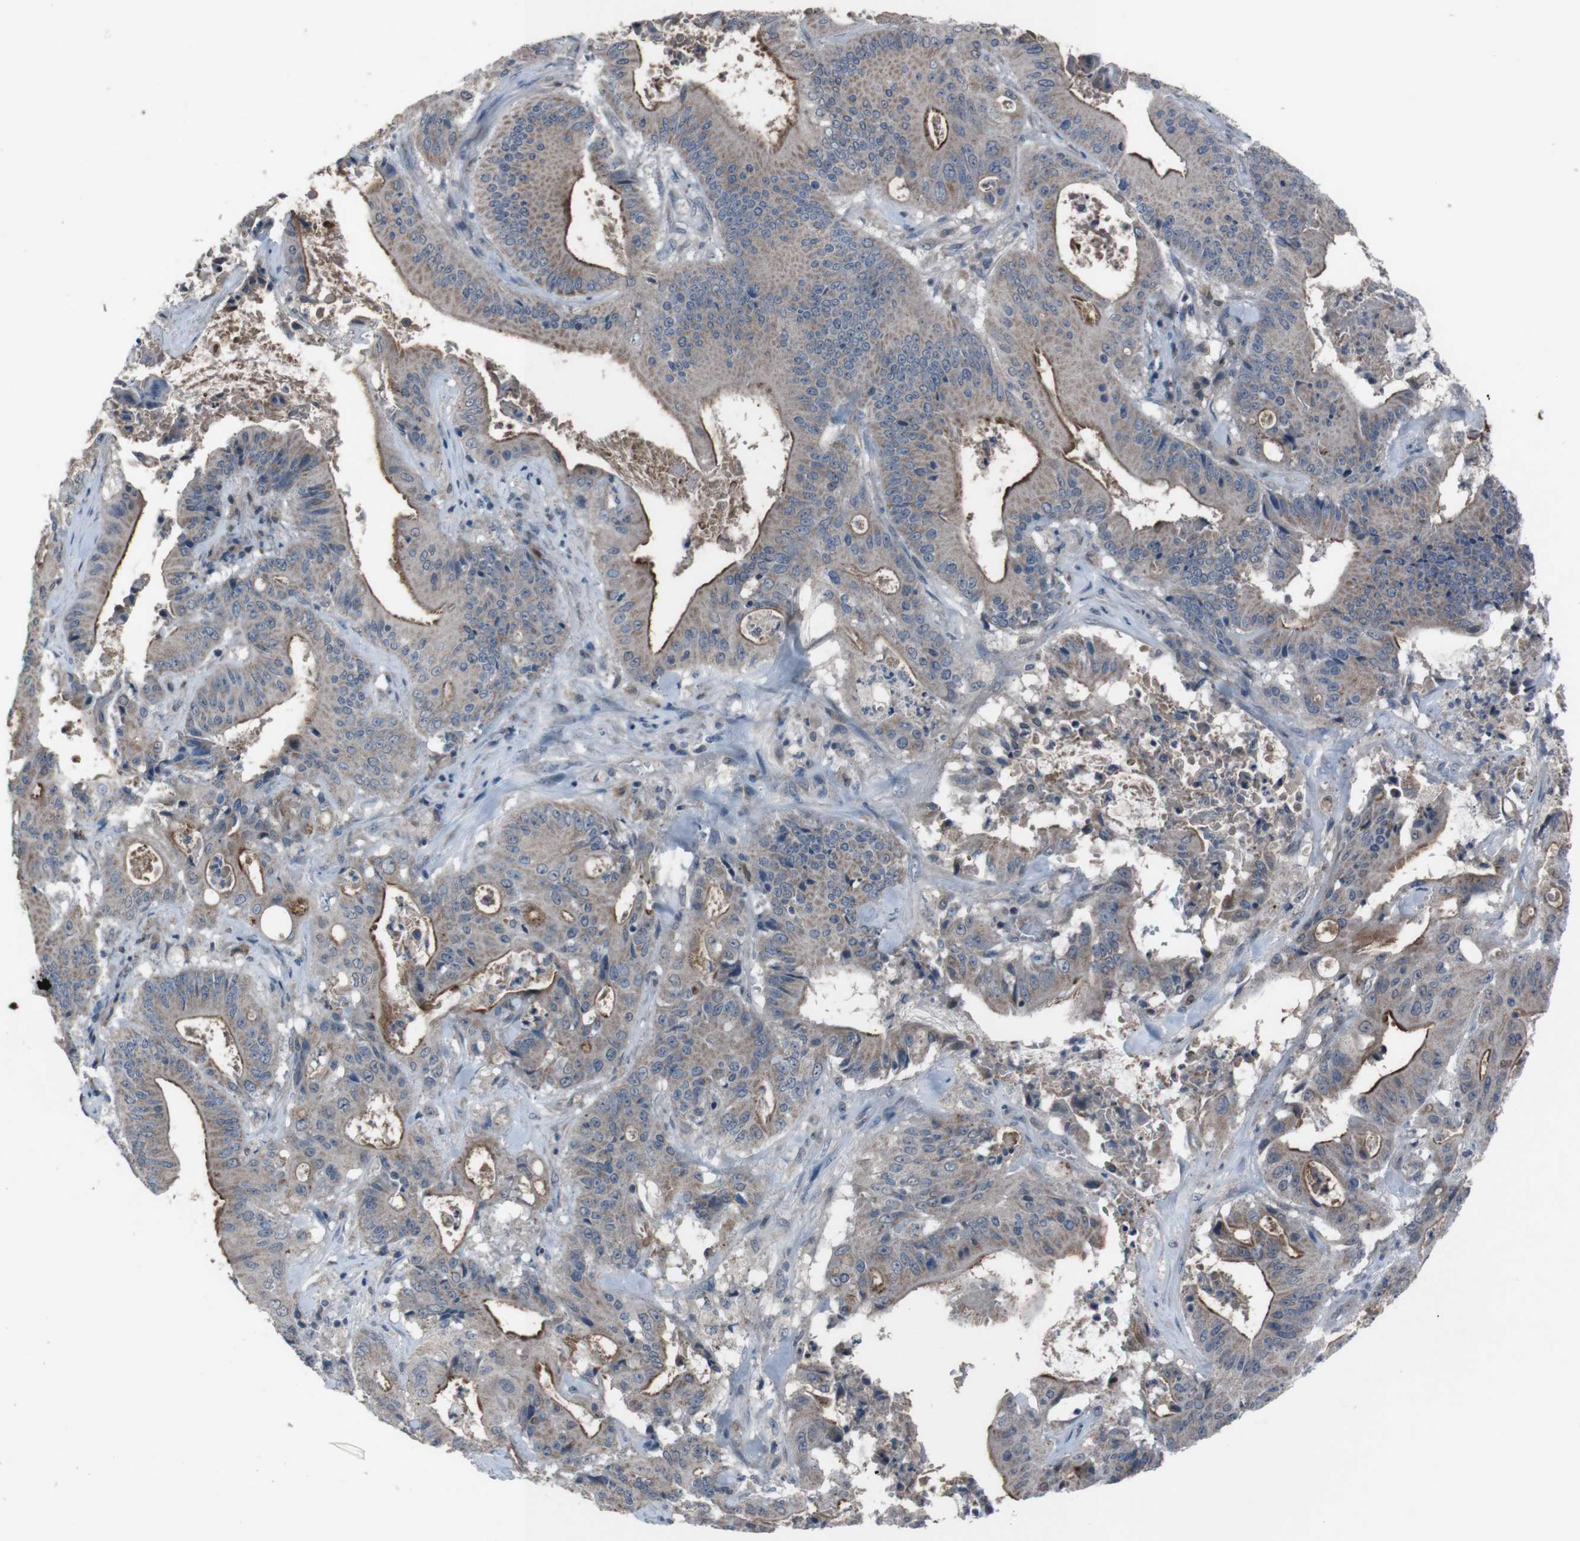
{"staining": {"intensity": "moderate", "quantity": ">75%", "location": "cytoplasmic/membranous"}, "tissue": "pancreatic cancer", "cell_type": "Tumor cells", "image_type": "cancer", "snomed": [{"axis": "morphology", "description": "Normal tissue, NOS"}, {"axis": "topography", "description": "Lymph node"}], "caption": "An image of human pancreatic cancer stained for a protein demonstrates moderate cytoplasmic/membranous brown staining in tumor cells.", "gene": "EFNA5", "patient": {"sex": "male", "age": 62}}